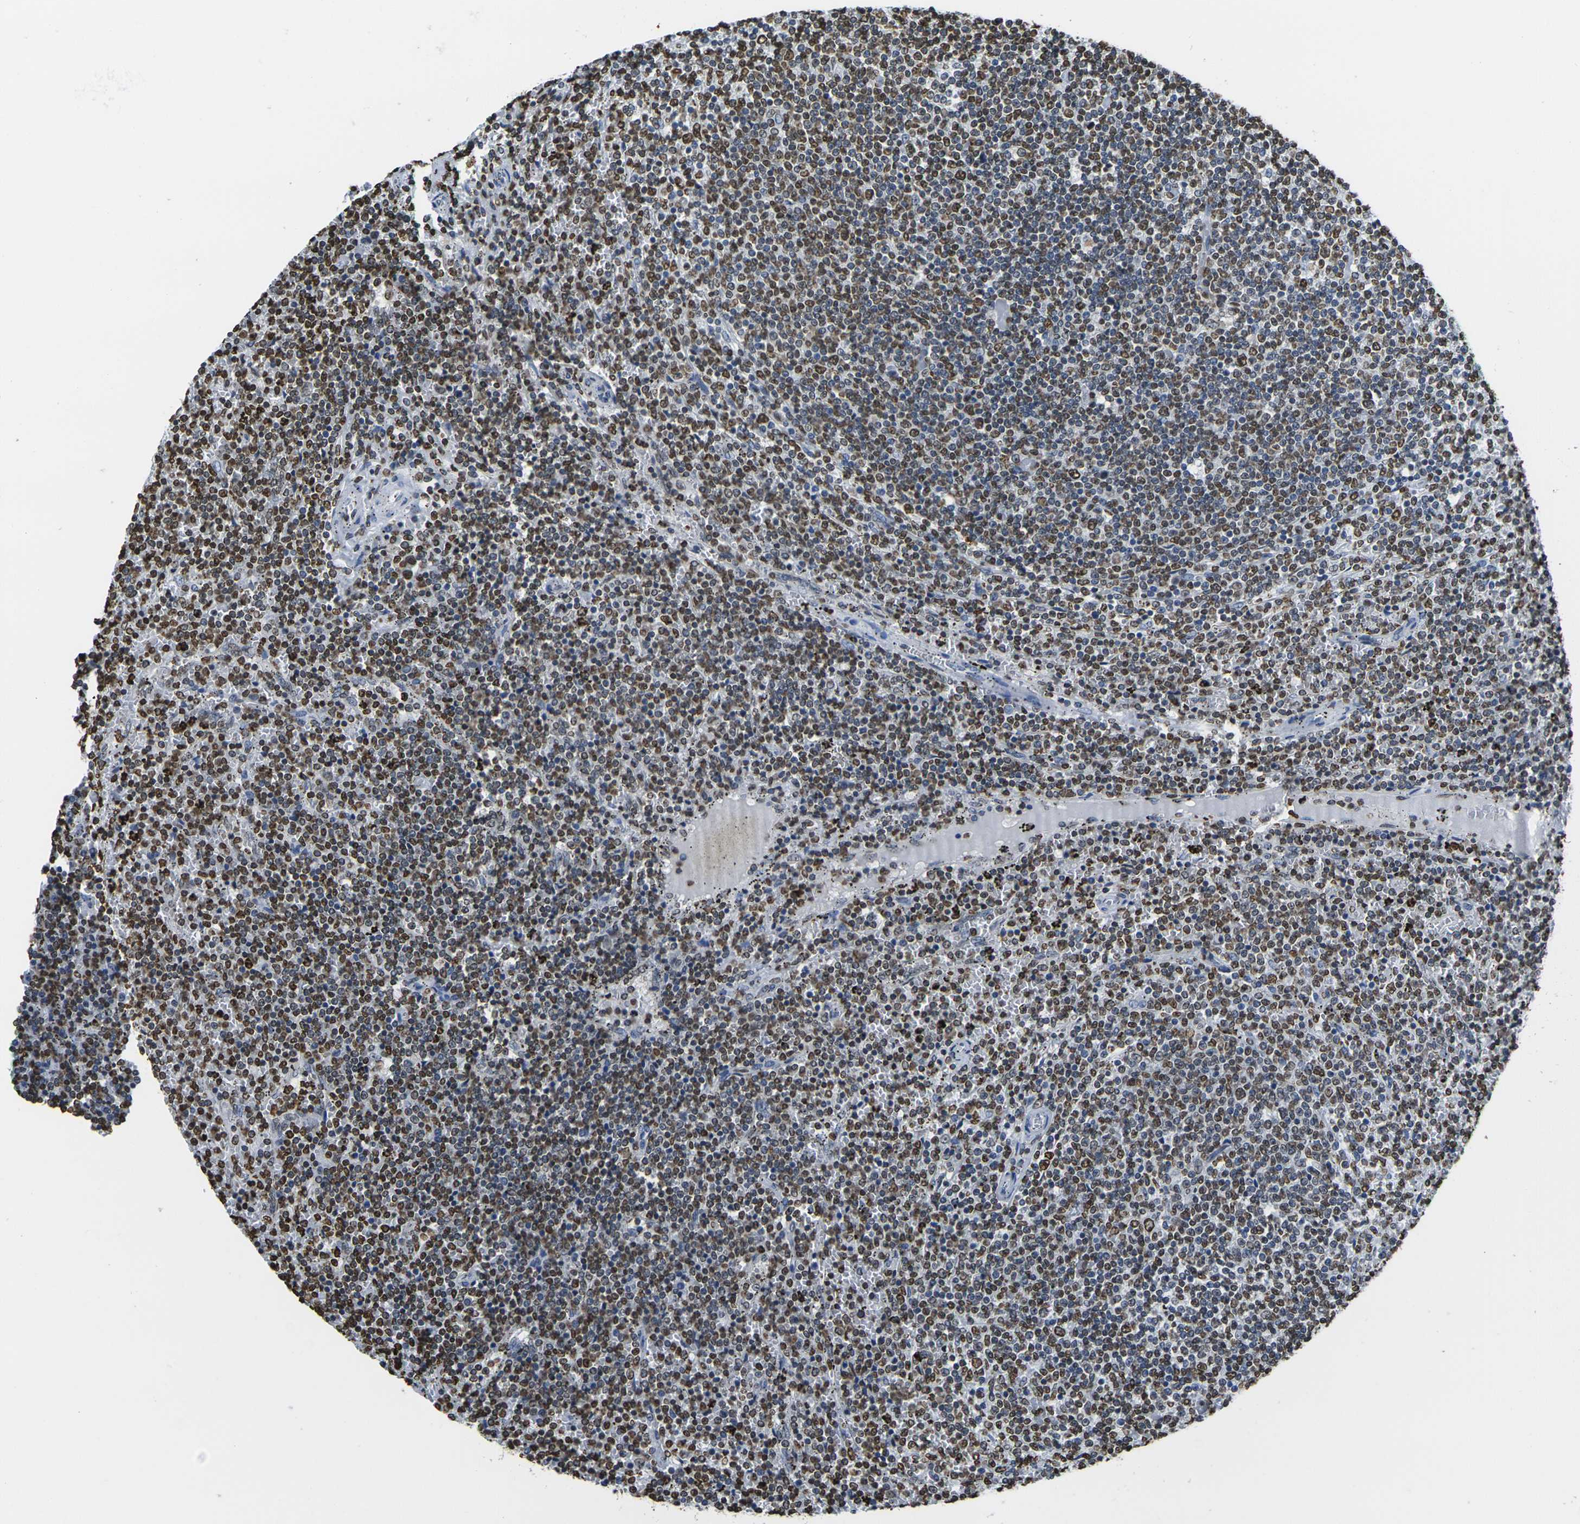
{"staining": {"intensity": "strong", "quantity": "25%-75%", "location": "nuclear"}, "tissue": "lymphoma", "cell_type": "Tumor cells", "image_type": "cancer", "snomed": [{"axis": "morphology", "description": "Malignant lymphoma, non-Hodgkin's type, Low grade"}, {"axis": "topography", "description": "Spleen"}], "caption": "Immunohistochemical staining of human lymphoma reveals strong nuclear protein expression in approximately 25%-75% of tumor cells.", "gene": "DRAXIN", "patient": {"sex": "female", "age": 50}}